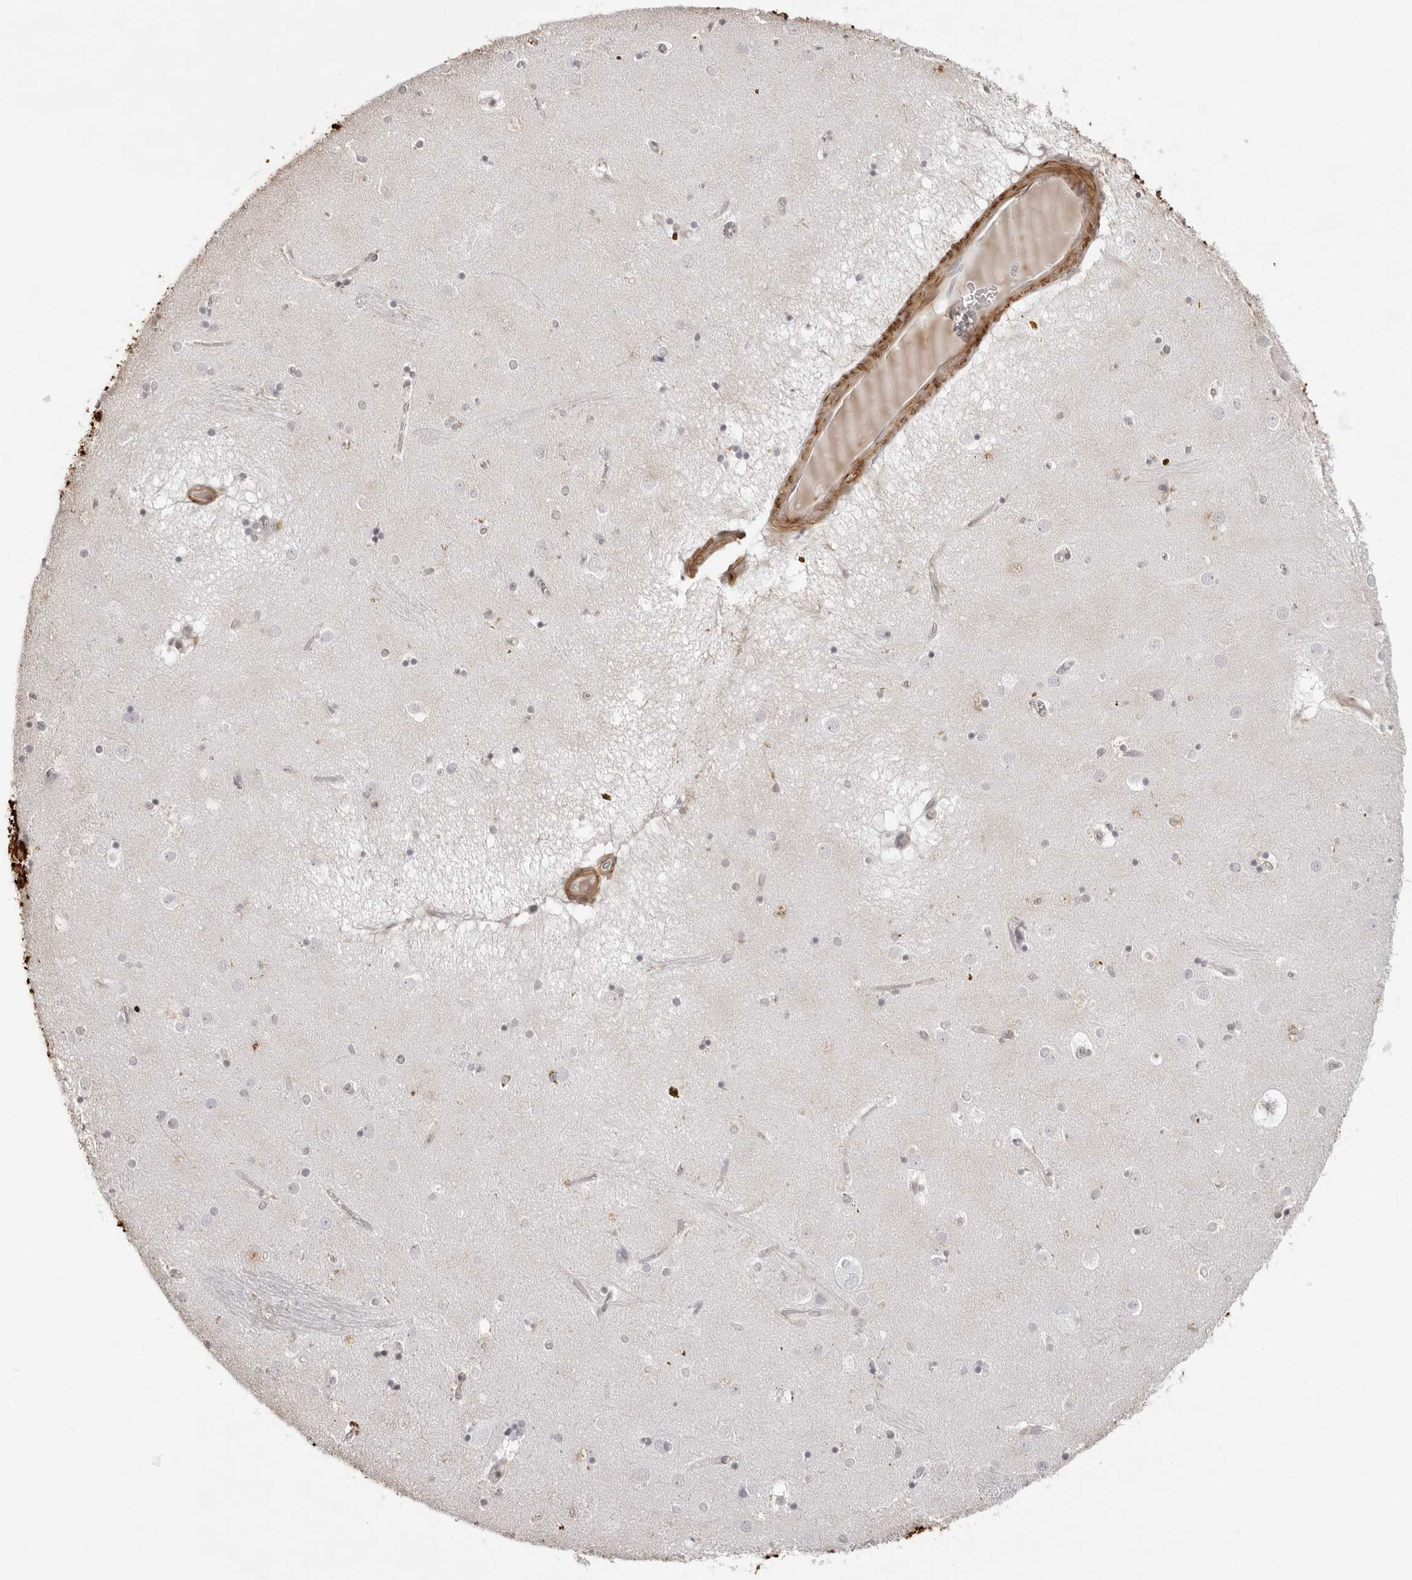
{"staining": {"intensity": "negative", "quantity": "none", "location": "none"}, "tissue": "caudate", "cell_type": "Glial cells", "image_type": "normal", "snomed": [{"axis": "morphology", "description": "Normal tissue, NOS"}, {"axis": "topography", "description": "Lateral ventricle wall"}], "caption": "This histopathology image is of normal caudate stained with immunohistochemistry to label a protein in brown with the nuclei are counter-stained blue. There is no staining in glial cells.", "gene": "UNK", "patient": {"sex": "male", "age": 70}}